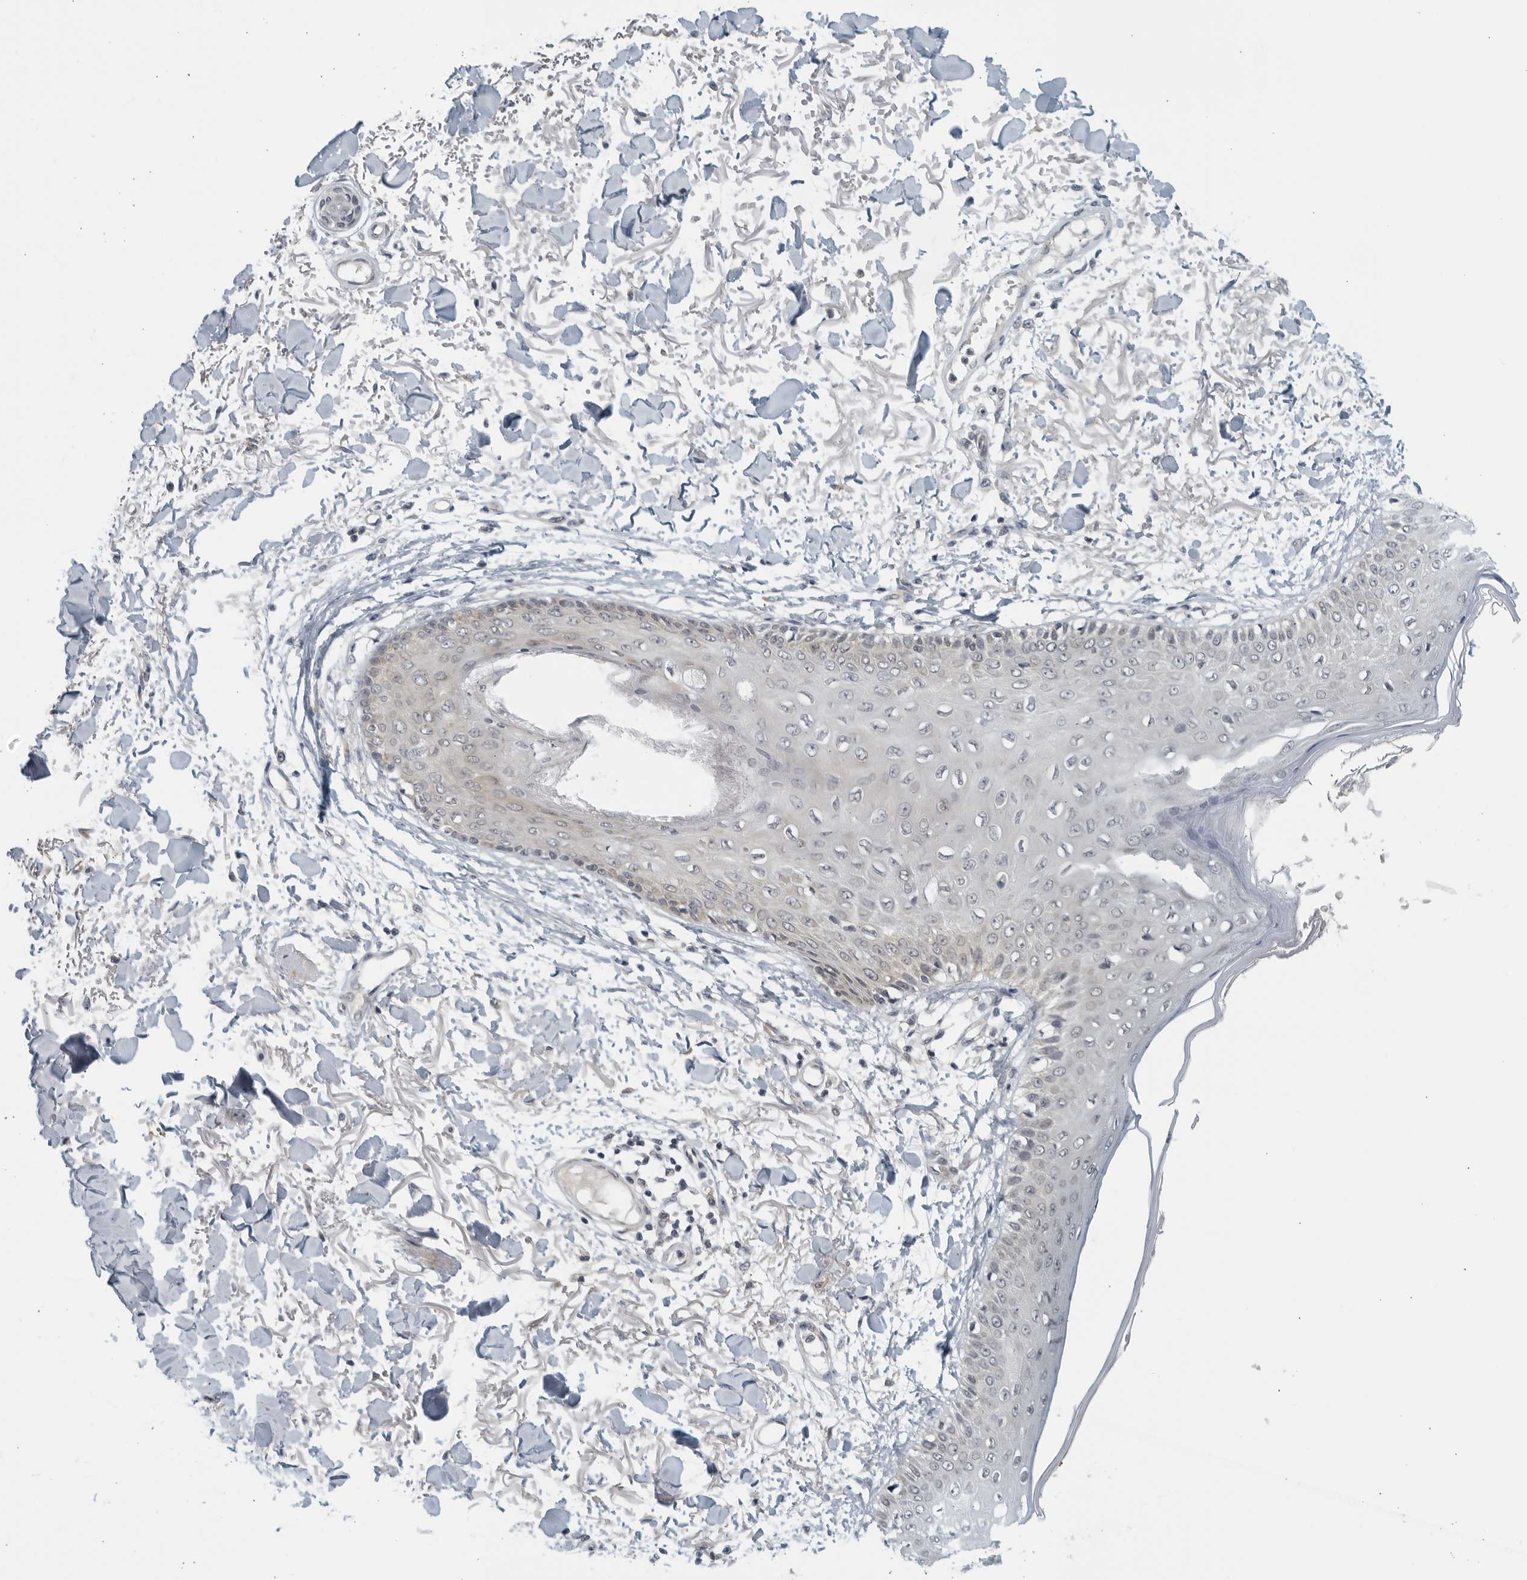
{"staining": {"intensity": "negative", "quantity": "none", "location": "none"}, "tissue": "skin", "cell_type": "Fibroblasts", "image_type": "normal", "snomed": [{"axis": "morphology", "description": "Normal tissue, NOS"}, {"axis": "morphology", "description": "Squamous cell carcinoma, NOS"}, {"axis": "topography", "description": "Skin"}, {"axis": "topography", "description": "Peripheral nerve tissue"}], "caption": "Histopathology image shows no protein staining in fibroblasts of benign skin.", "gene": "RC3H1", "patient": {"sex": "male", "age": 83}}